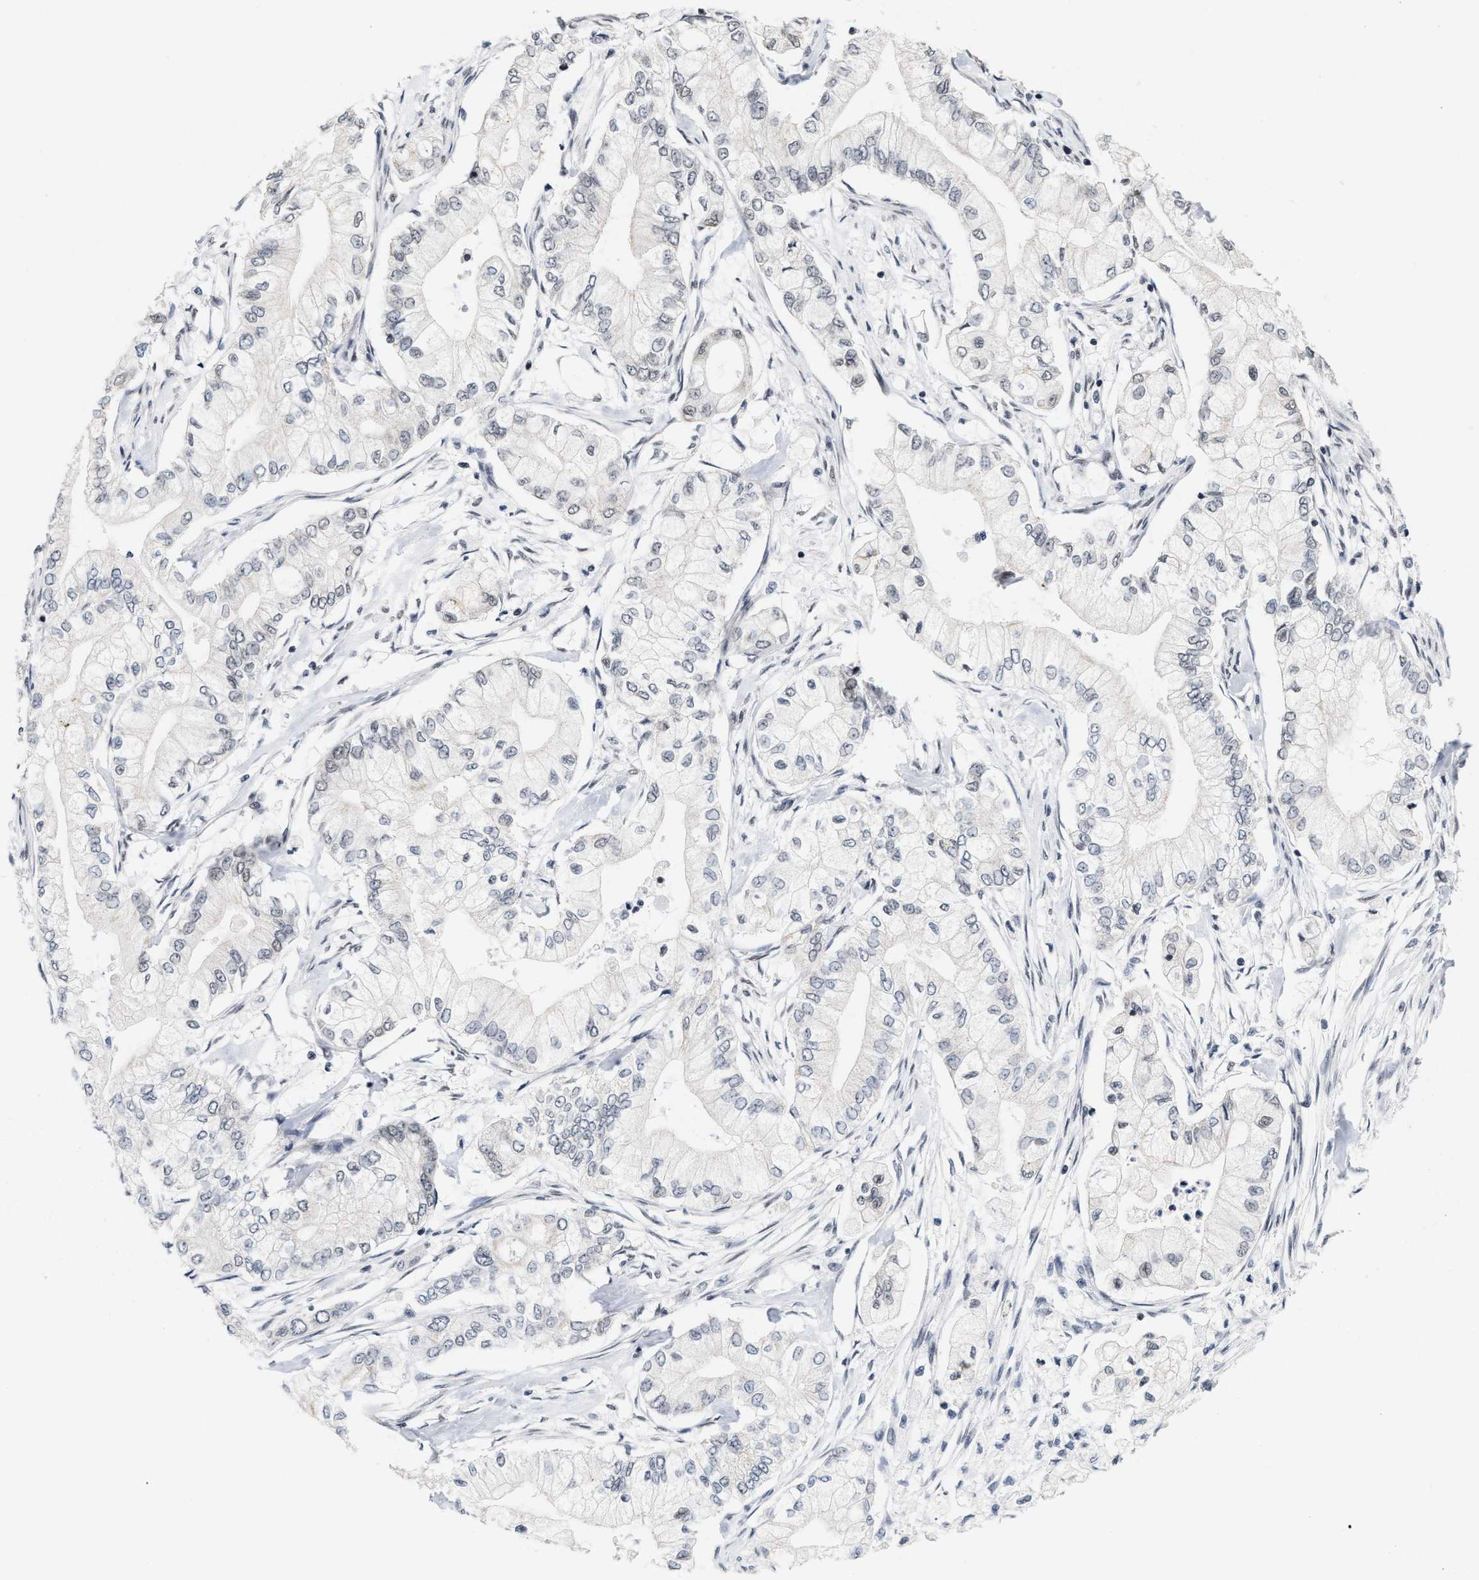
{"staining": {"intensity": "negative", "quantity": "none", "location": "none"}, "tissue": "pancreatic cancer", "cell_type": "Tumor cells", "image_type": "cancer", "snomed": [{"axis": "morphology", "description": "Adenocarcinoma, NOS"}, {"axis": "topography", "description": "Pancreas"}], "caption": "Tumor cells show no significant protein expression in adenocarcinoma (pancreatic).", "gene": "ANKRD6", "patient": {"sex": "male", "age": 70}}